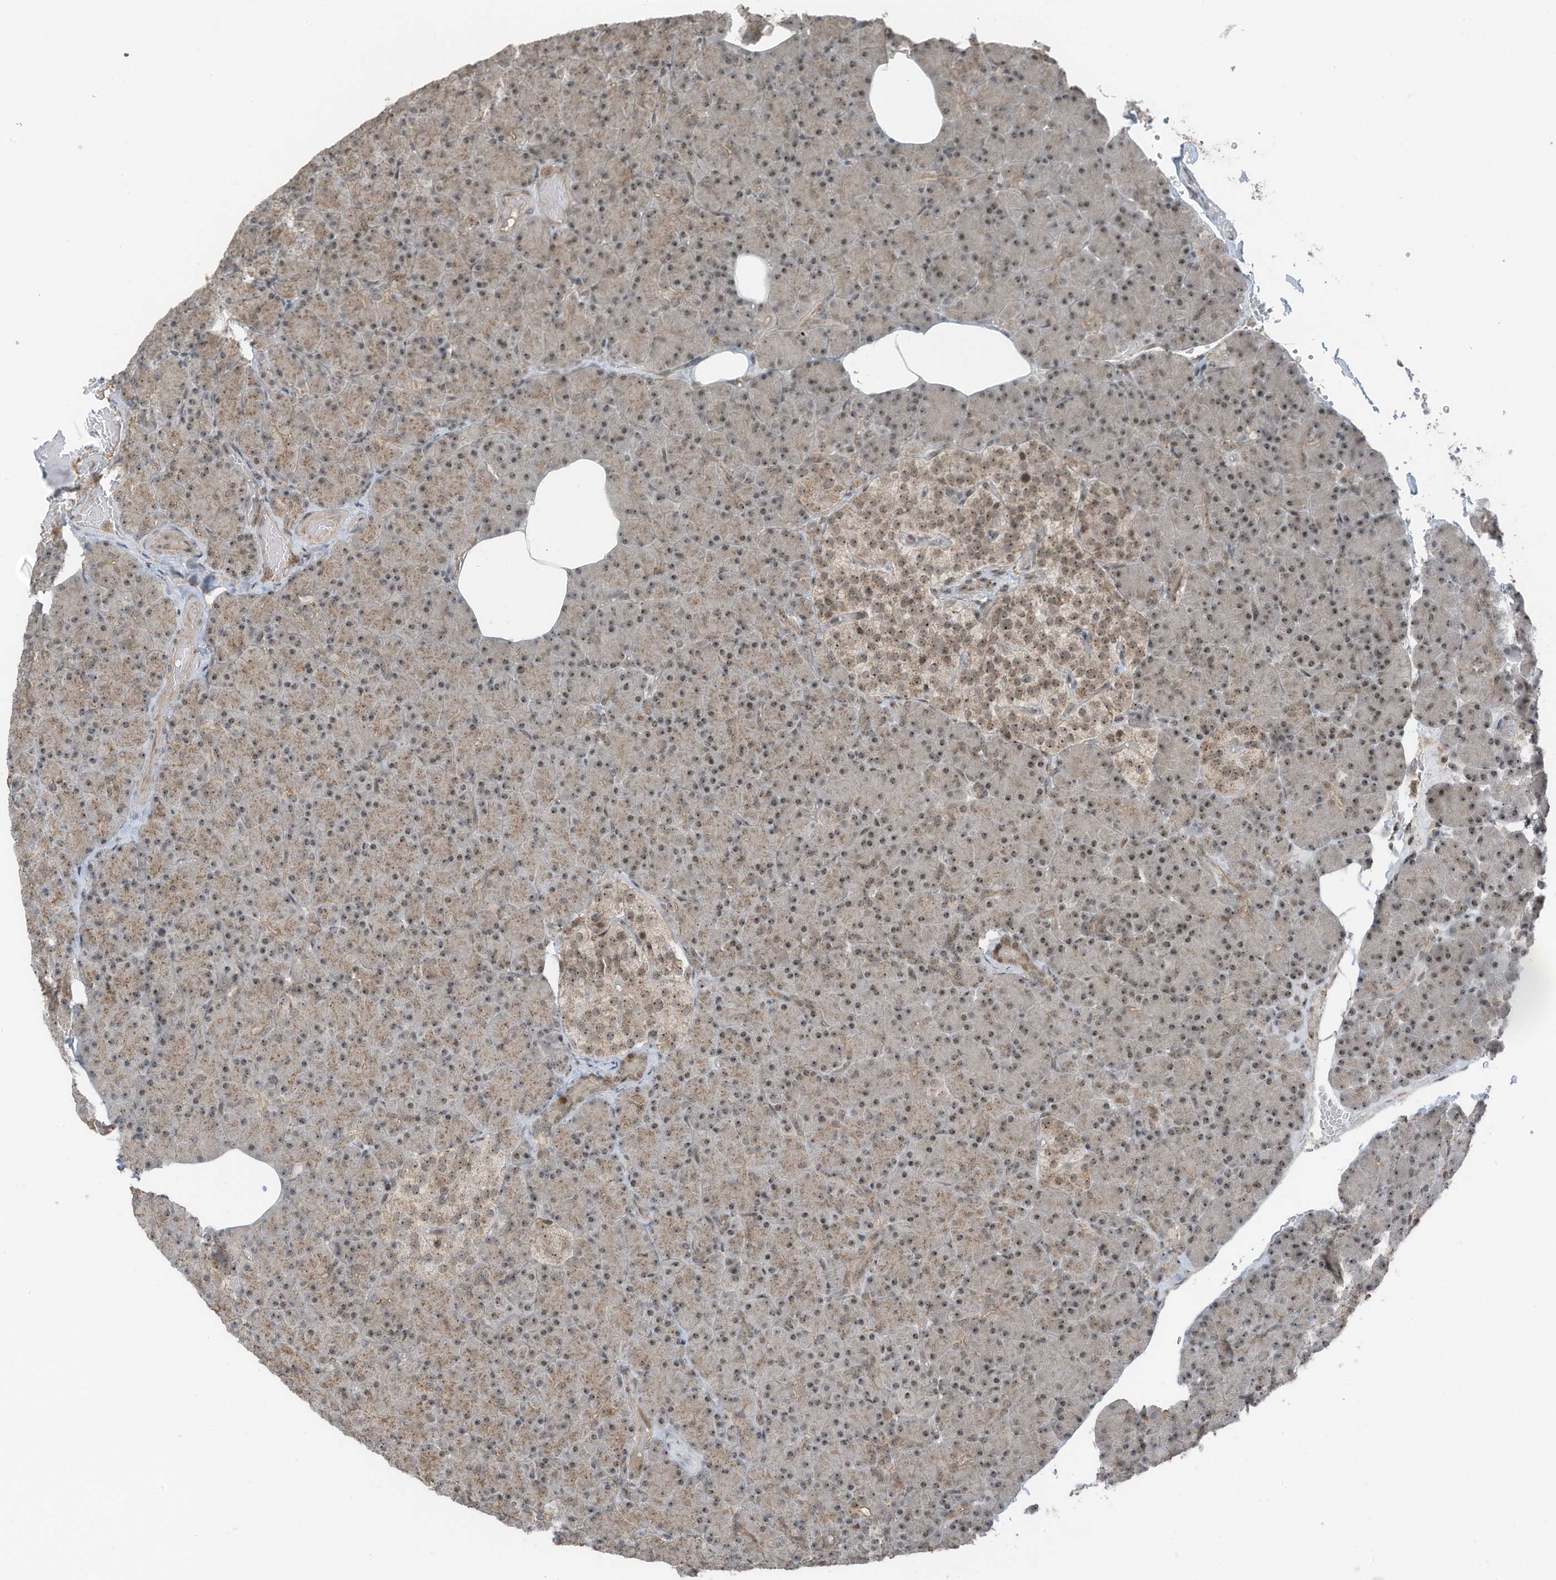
{"staining": {"intensity": "moderate", "quantity": ">75%", "location": "cytoplasmic/membranous,nuclear"}, "tissue": "pancreas", "cell_type": "Exocrine glandular cells", "image_type": "normal", "snomed": [{"axis": "morphology", "description": "Normal tissue, NOS"}, {"axis": "topography", "description": "Pancreas"}], "caption": "The photomicrograph exhibits immunohistochemical staining of unremarkable pancreas. There is moderate cytoplasmic/membranous,nuclear positivity is identified in approximately >75% of exocrine glandular cells. (DAB (3,3'-diaminobenzidine) IHC, brown staining for protein, blue staining for nuclei).", "gene": "UTP3", "patient": {"sex": "female", "age": 43}}